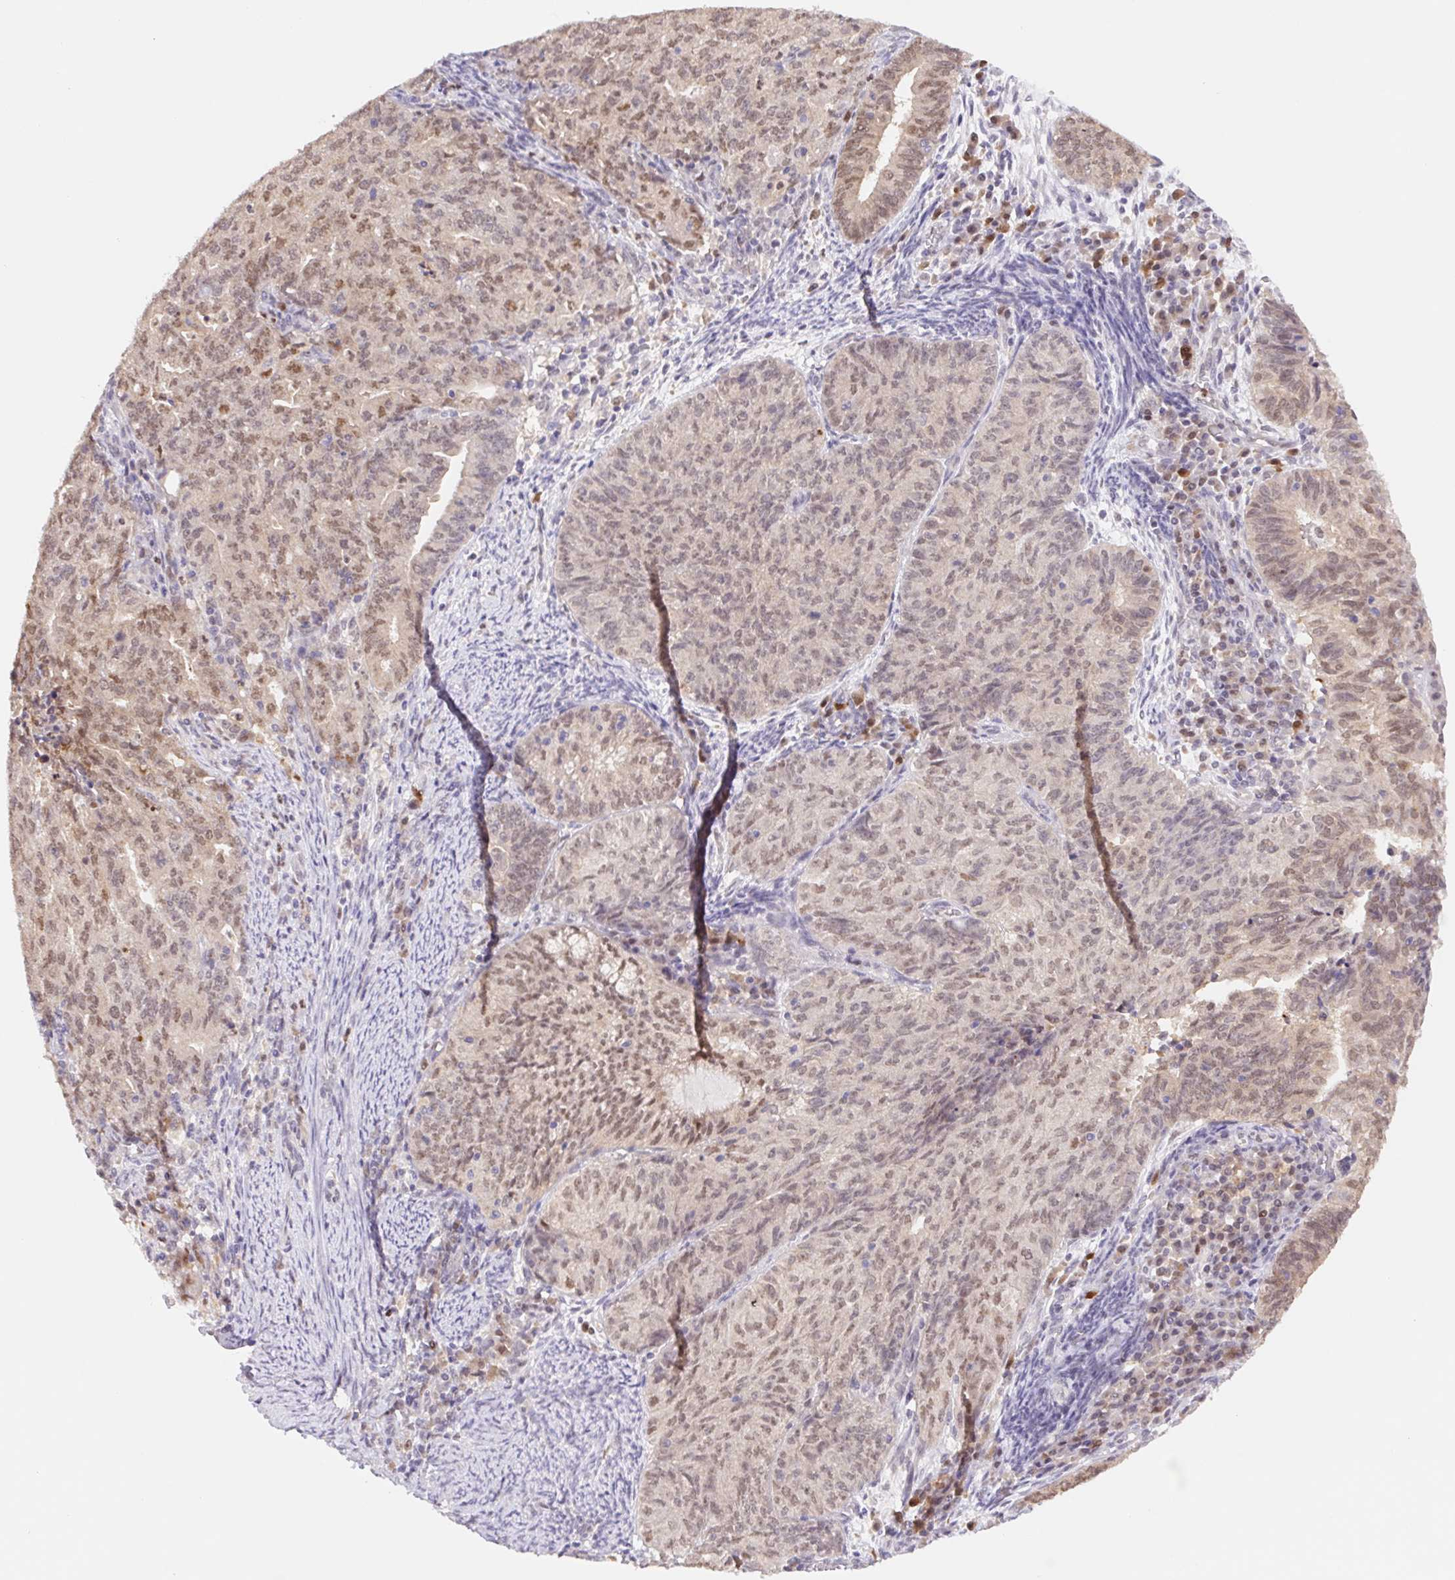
{"staining": {"intensity": "weak", "quantity": ">75%", "location": "nuclear"}, "tissue": "endometrial cancer", "cell_type": "Tumor cells", "image_type": "cancer", "snomed": [{"axis": "morphology", "description": "Adenocarcinoma, NOS"}, {"axis": "topography", "description": "Endometrium"}], "caption": "Immunohistochemistry image of neoplastic tissue: endometrial cancer (adenocarcinoma) stained using immunohistochemistry reveals low levels of weak protein expression localized specifically in the nuclear of tumor cells, appearing as a nuclear brown color.", "gene": "L3MBTL4", "patient": {"sex": "female", "age": 82}}